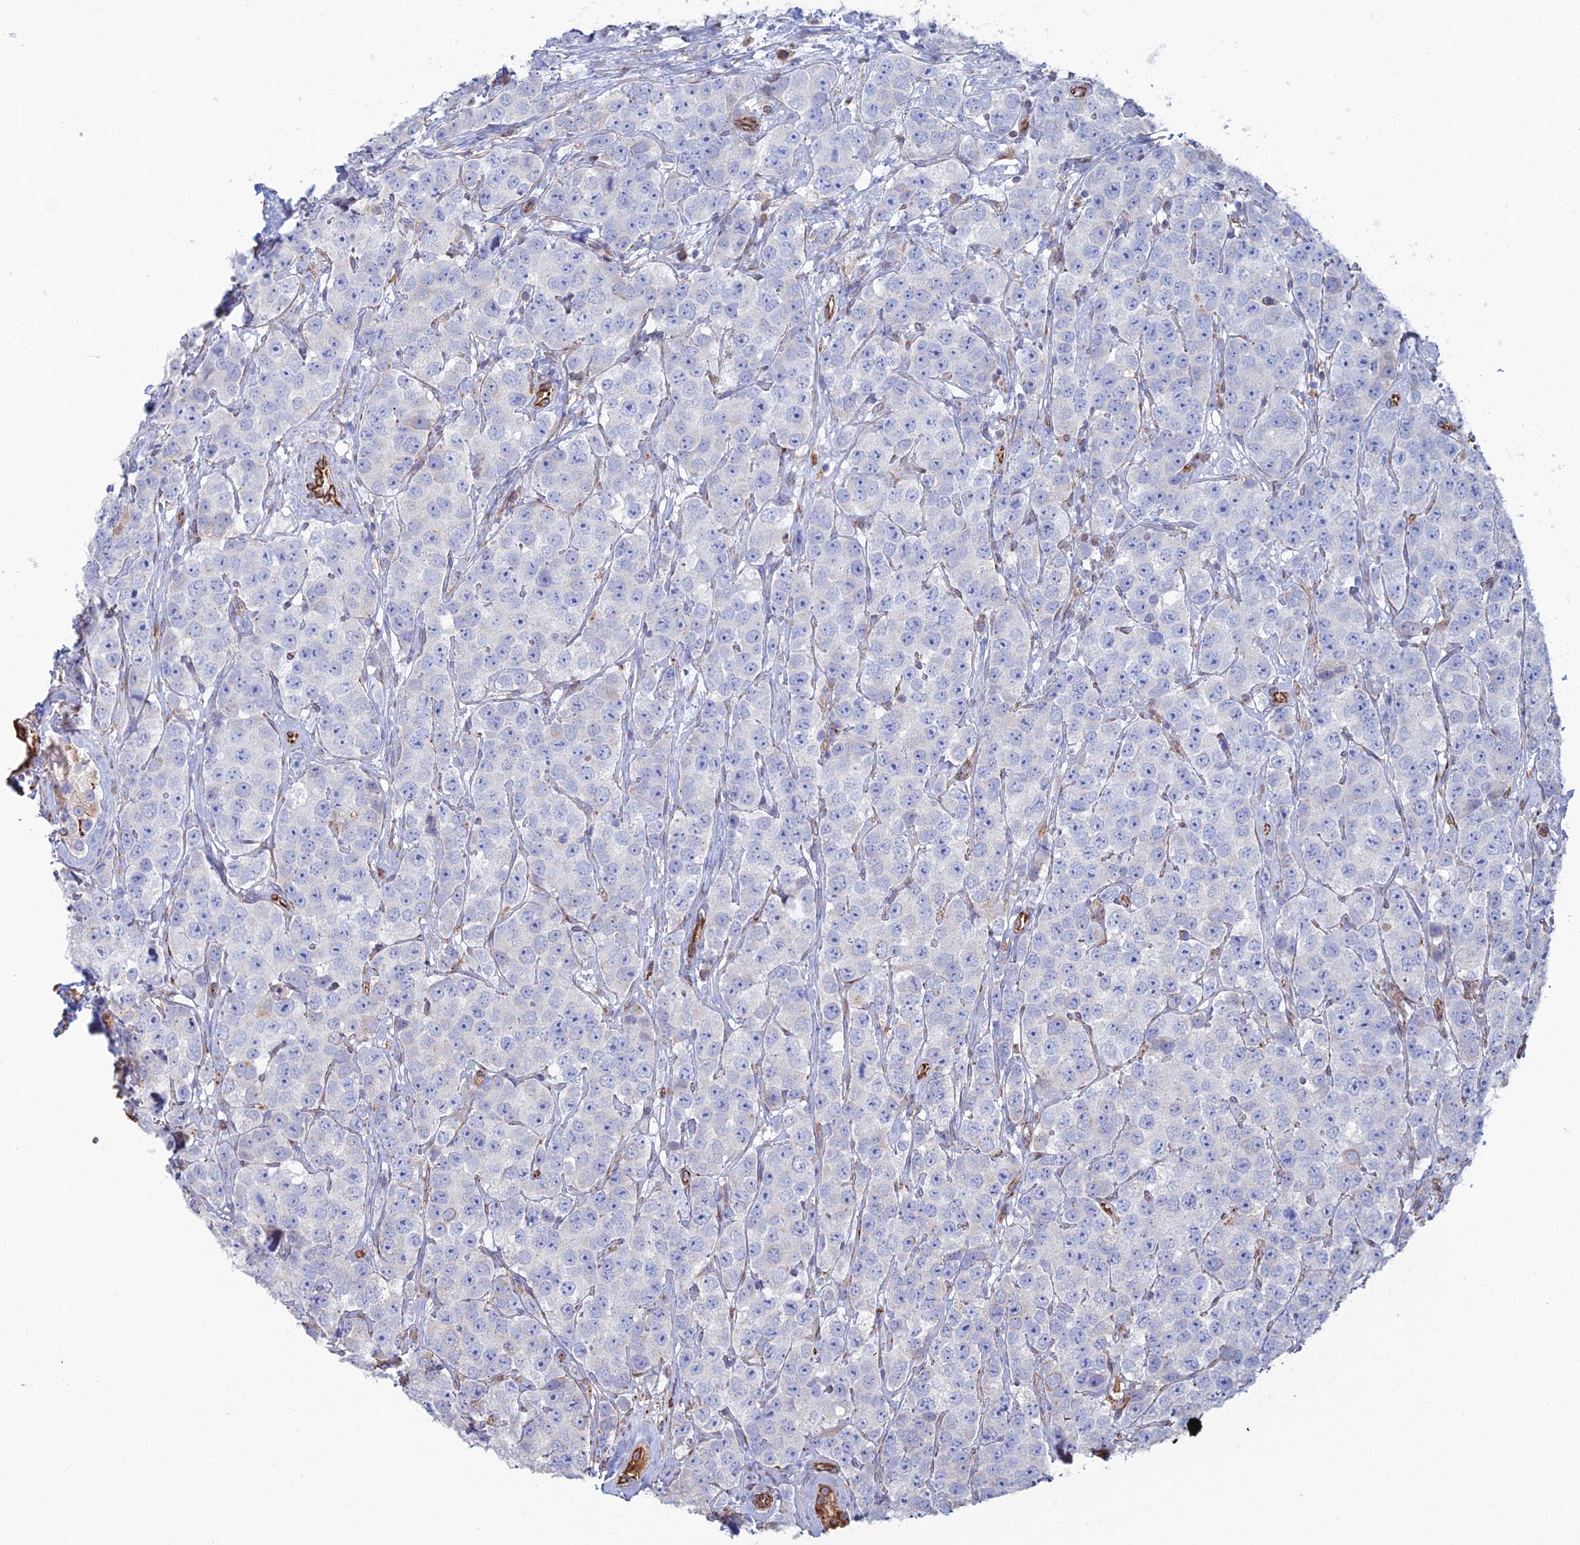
{"staining": {"intensity": "negative", "quantity": "none", "location": "none"}, "tissue": "testis cancer", "cell_type": "Tumor cells", "image_type": "cancer", "snomed": [{"axis": "morphology", "description": "Seminoma, NOS"}, {"axis": "topography", "description": "Testis"}], "caption": "Human testis cancer stained for a protein using IHC displays no expression in tumor cells.", "gene": "CLVS2", "patient": {"sex": "male", "age": 28}}